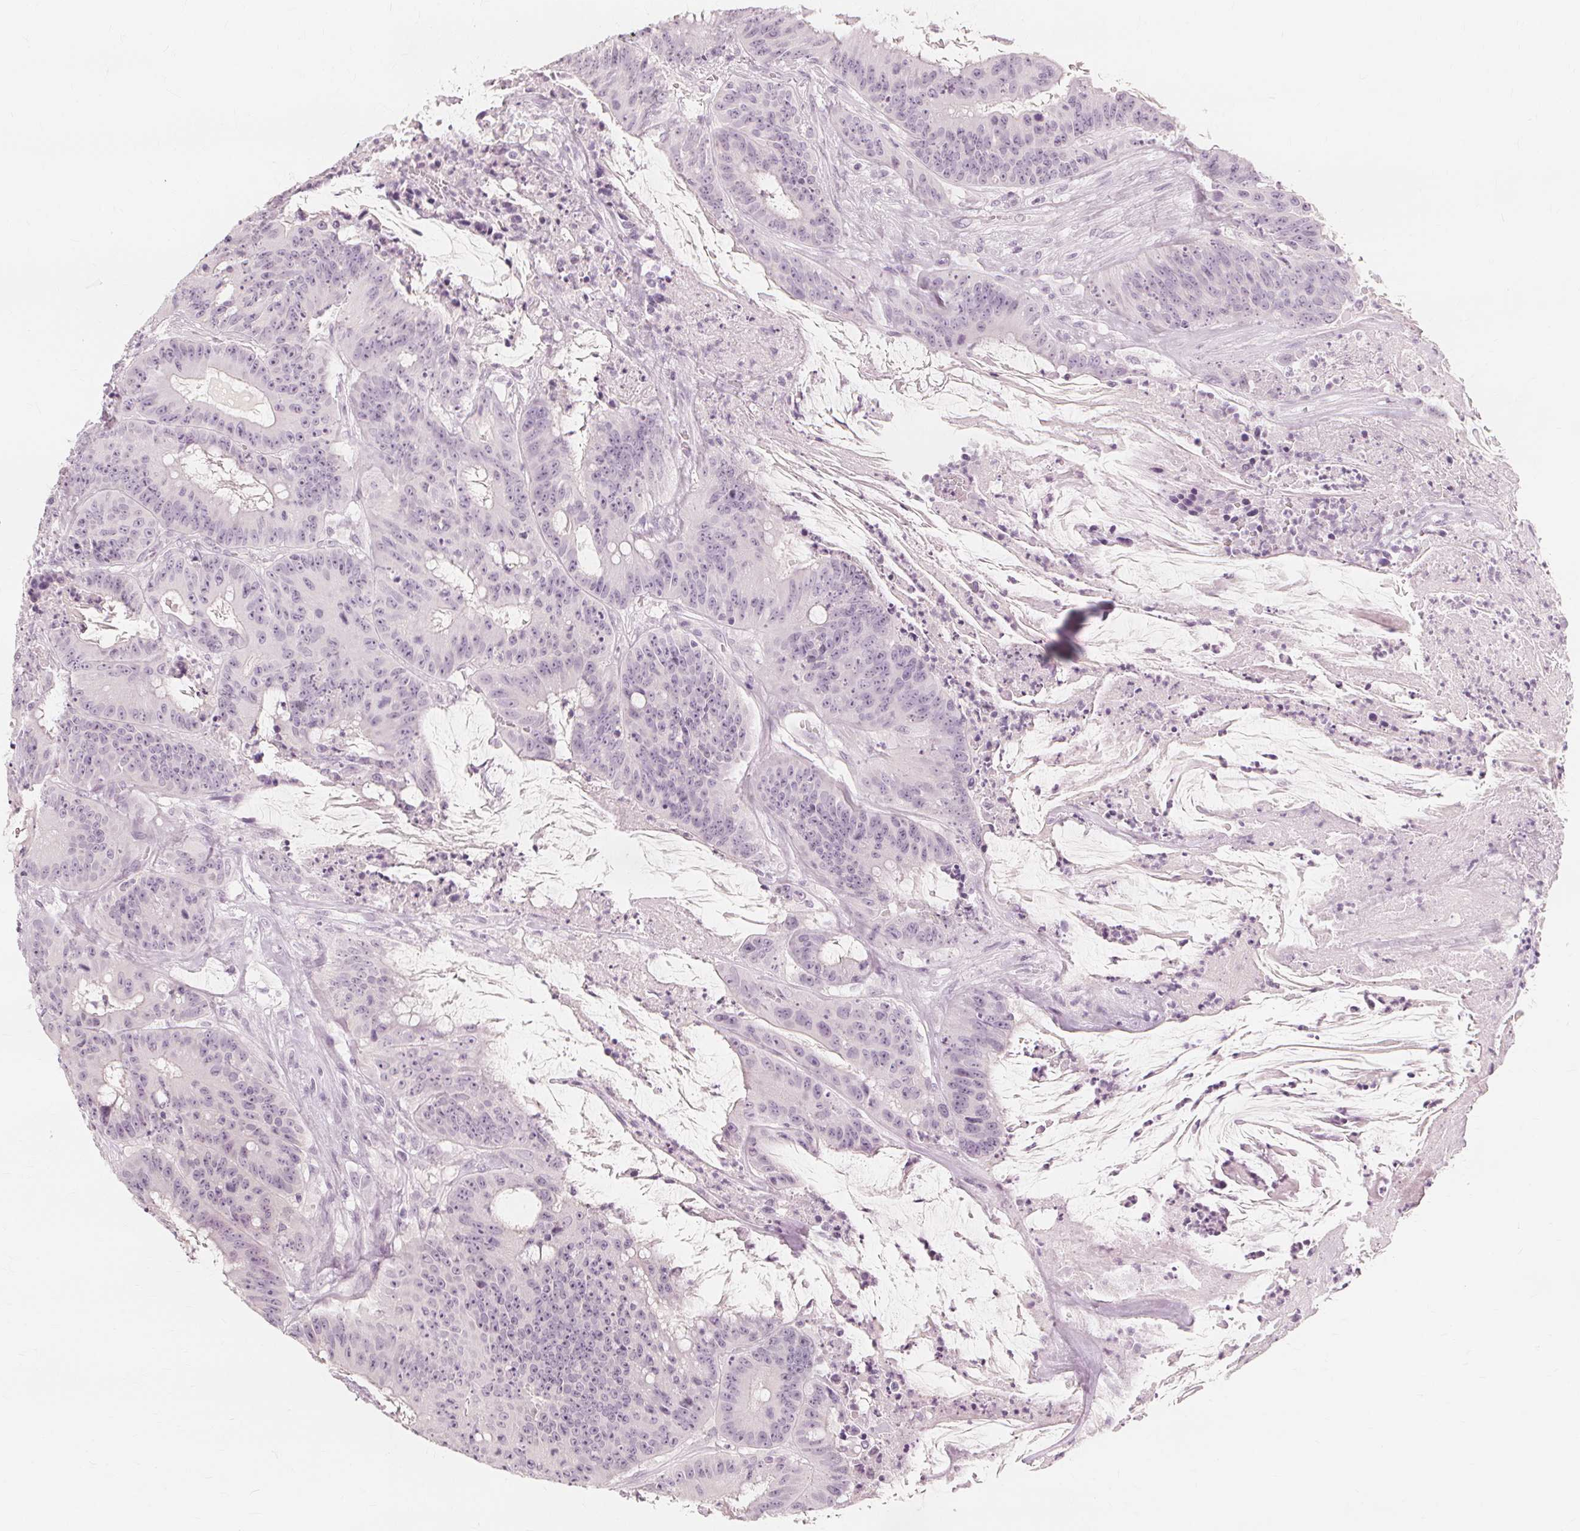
{"staining": {"intensity": "negative", "quantity": "none", "location": "none"}, "tissue": "colorectal cancer", "cell_type": "Tumor cells", "image_type": "cancer", "snomed": [{"axis": "morphology", "description": "Adenocarcinoma, NOS"}, {"axis": "topography", "description": "Colon"}], "caption": "Immunohistochemistry (IHC) micrograph of adenocarcinoma (colorectal) stained for a protein (brown), which demonstrates no staining in tumor cells.", "gene": "MUC12", "patient": {"sex": "male", "age": 33}}